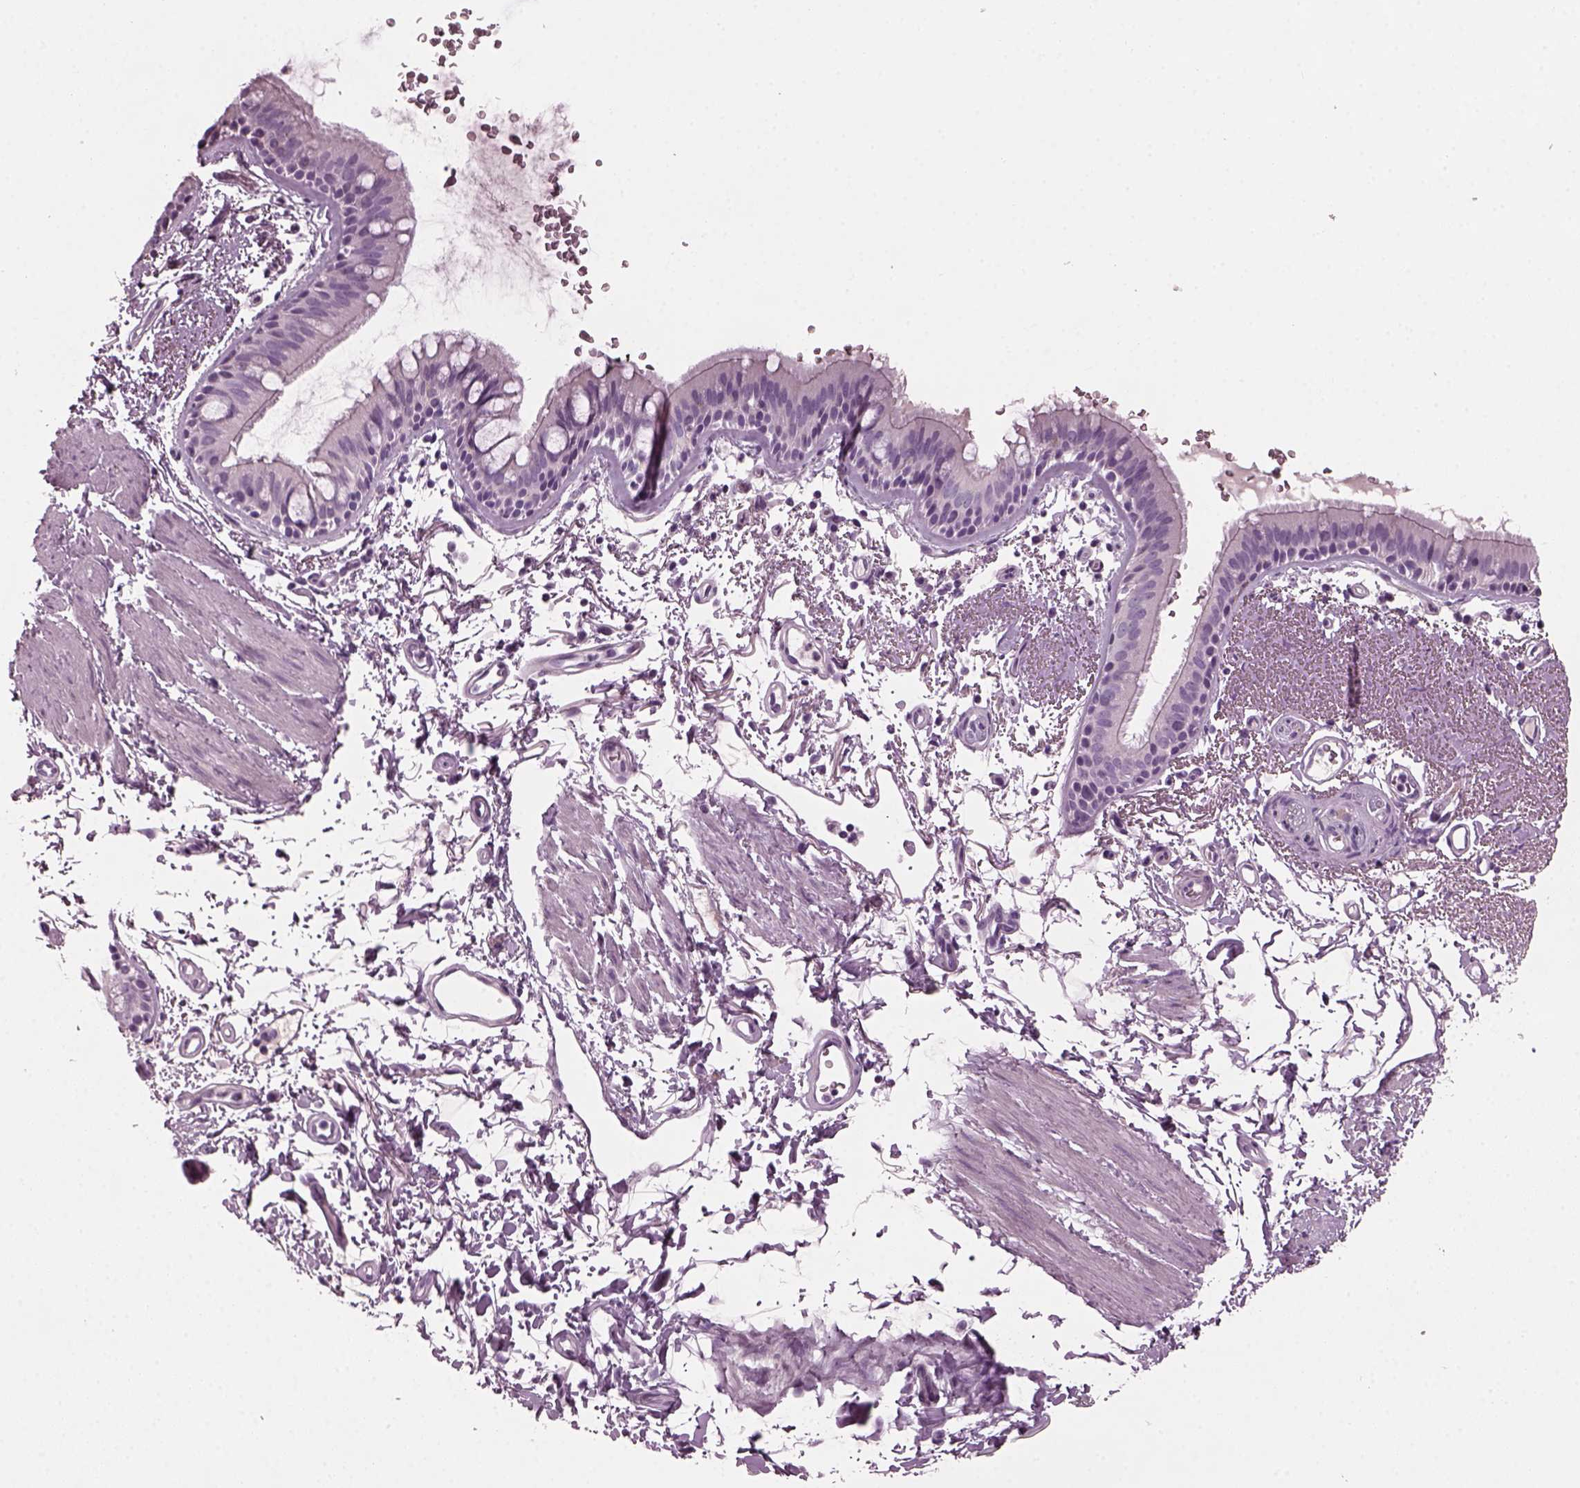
{"staining": {"intensity": "negative", "quantity": "none", "location": "none"}, "tissue": "bronchus", "cell_type": "Respiratory epithelial cells", "image_type": "normal", "snomed": [{"axis": "morphology", "description": "Normal tissue, NOS"}, {"axis": "topography", "description": "Lymph node"}, {"axis": "topography", "description": "Bronchus"}], "caption": "This is a micrograph of immunohistochemistry staining of normal bronchus, which shows no staining in respiratory epithelial cells. The staining is performed using DAB brown chromogen with nuclei counter-stained in using hematoxylin.", "gene": "DPYSL5", "patient": {"sex": "female", "age": 70}}